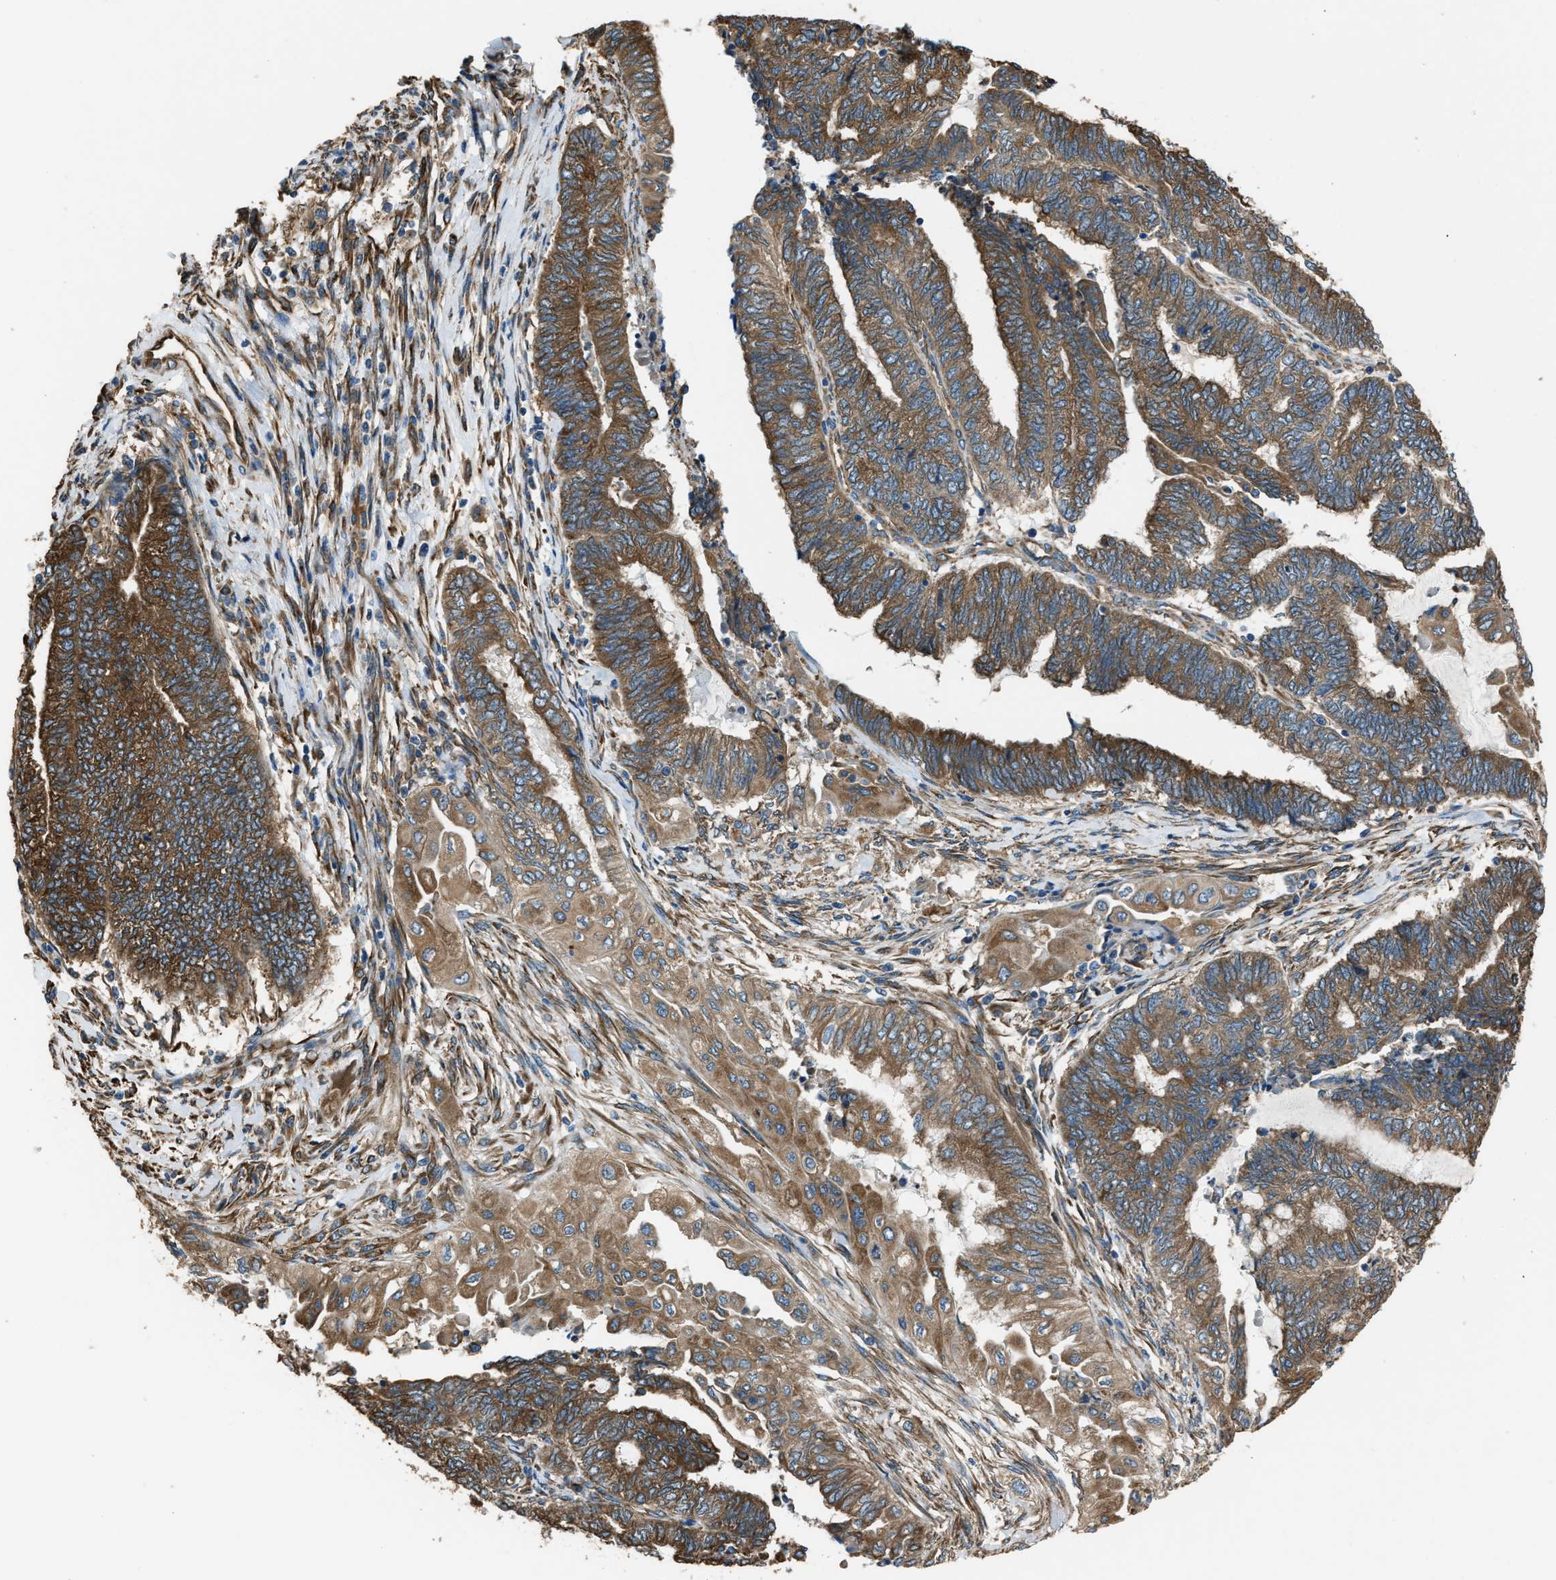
{"staining": {"intensity": "strong", "quantity": ">75%", "location": "cytoplasmic/membranous"}, "tissue": "endometrial cancer", "cell_type": "Tumor cells", "image_type": "cancer", "snomed": [{"axis": "morphology", "description": "Adenocarcinoma, NOS"}, {"axis": "topography", "description": "Uterus"}, {"axis": "topography", "description": "Endometrium"}], "caption": "Human endometrial adenocarcinoma stained with a protein marker displays strong staining in tumor cells.", "gene": "TRPC1", "patient": {"sex": "female", "age": 70}}